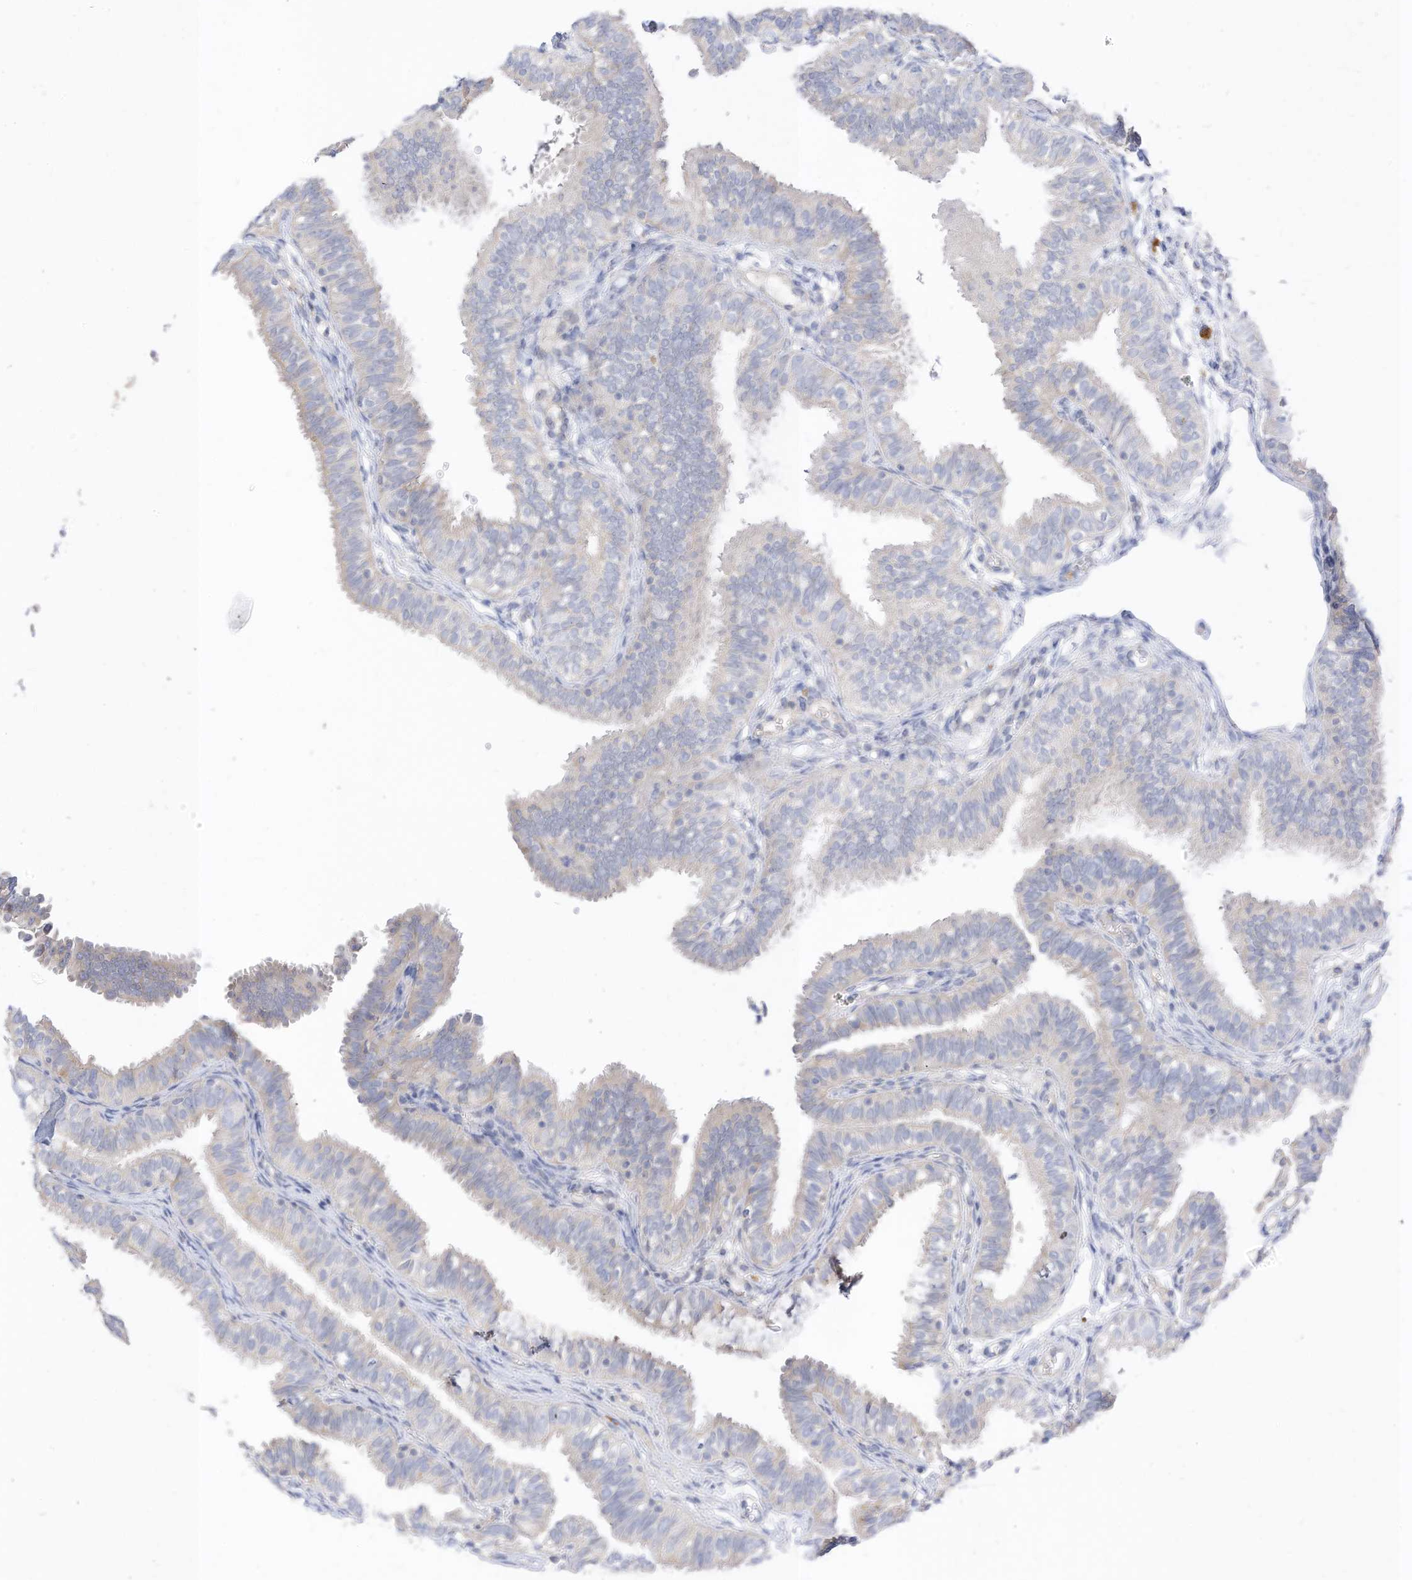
{"staining": {"intensity": "negative", "quantity": "none", "location": "none"}, "tissue": "fallopian tube", "cell_type": "Glandular cells", "image_type": "normal", "snomed": [{"axis": "morphology", "description": "Normal tissue, NOS"}, {"axis": "topography", "description": "Fallopian tube"}], "caption": "Immunohistochemical staining of unremarkable fallopian tube displays no significant positivity in glandular cells. The staining is performed using DAB brown chromogen with nuclei counter-stained in using hematoxylin.", "gene": "RASA2", "patient": {"sex": "female", "age": 35}}